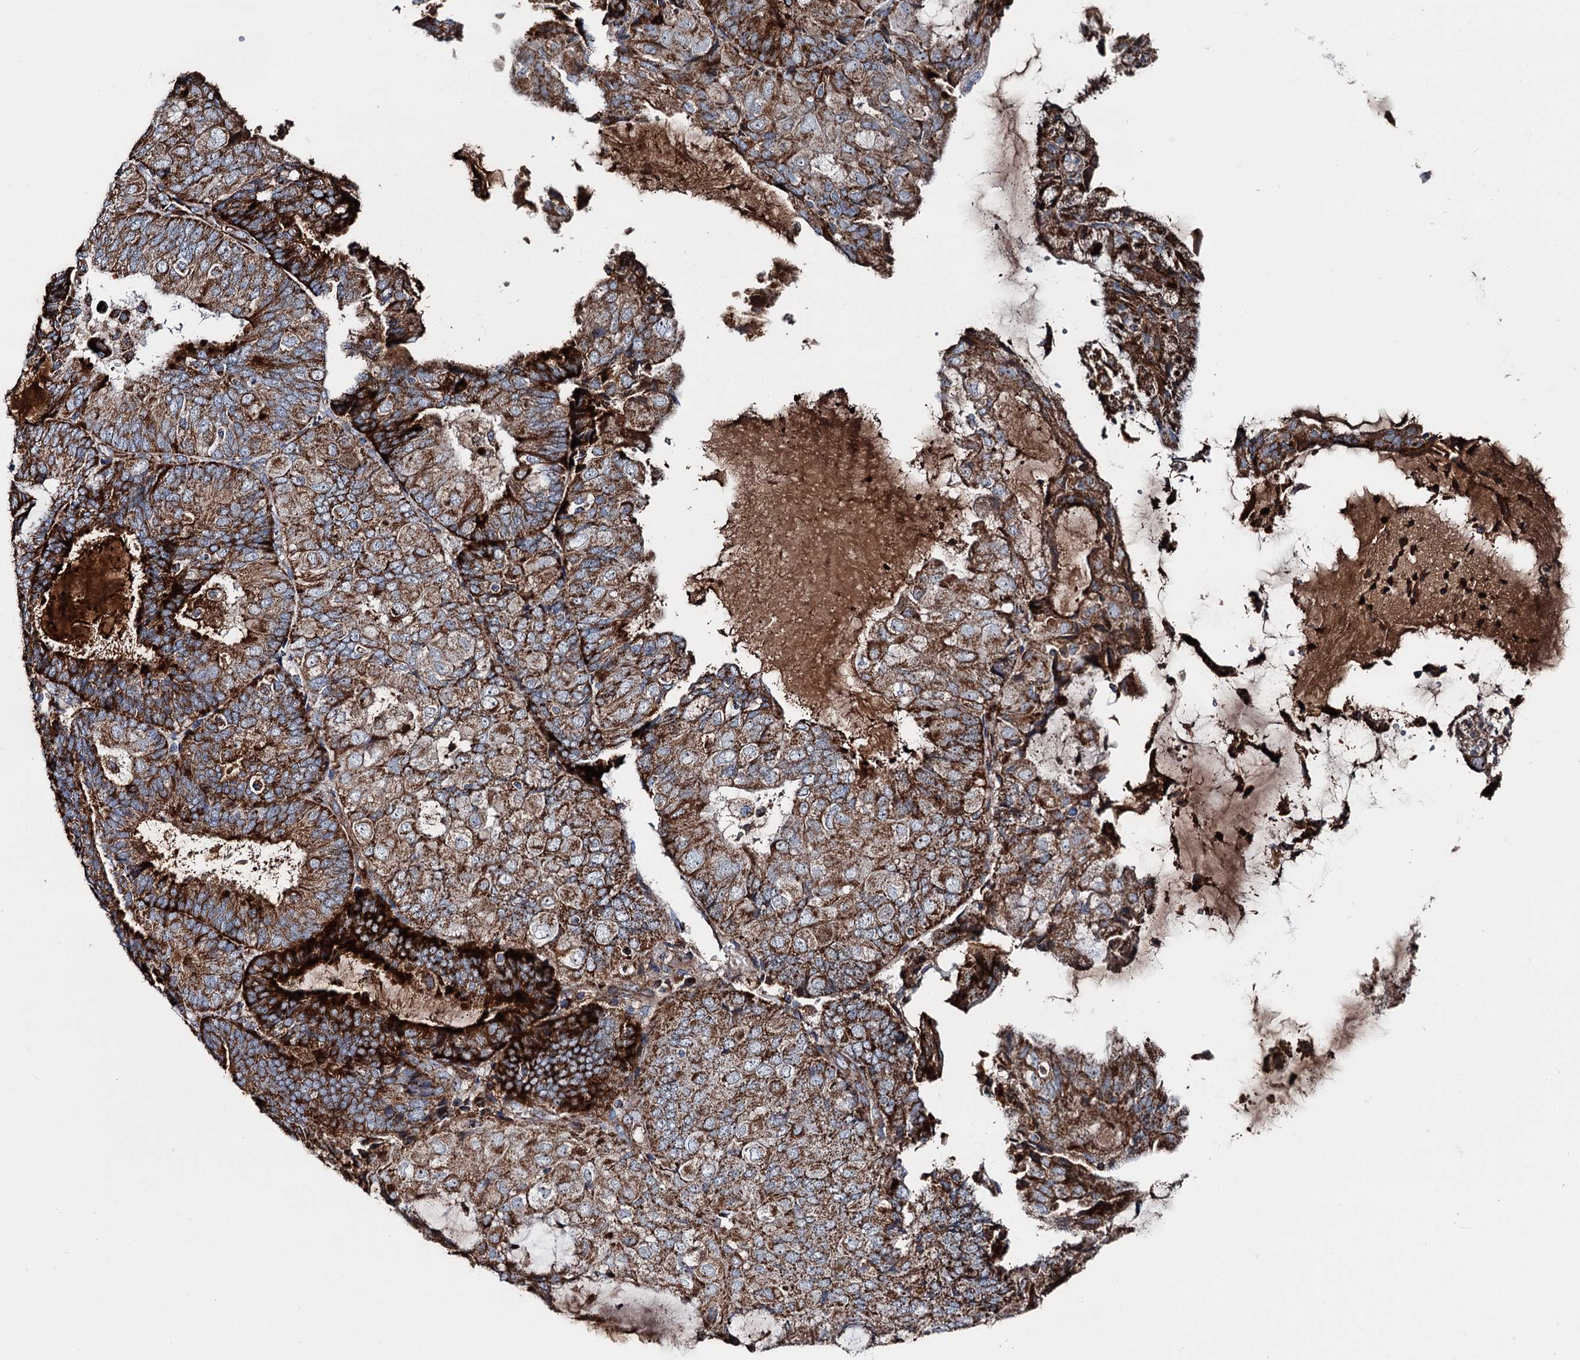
{"staining": {"intensity": "strong", "quantity": ">75%", "location": "cytoplasmic/membranous"}, "tissue": "endometrial cancer", "cell_type": "Tumor cells", "image_type": "cancer", "snomed": [{"axis": "morphology", "description": "Adenocarcinoma, NOS"}, {"axis": "topography", "description": "Endometrium"}], "caption": "The immunohistochemical stain labels strong cytoplasmic/membranous positivity in tumor cells of endometrial cancer (adenocarcinoma) tissue. The staining was performed using DAB, with brown indicating positive protein expression. Nuclei are stained blue with hematoxylin.", "gene": "DDIAS", "patient": {"sex": "female", "age": 81}}